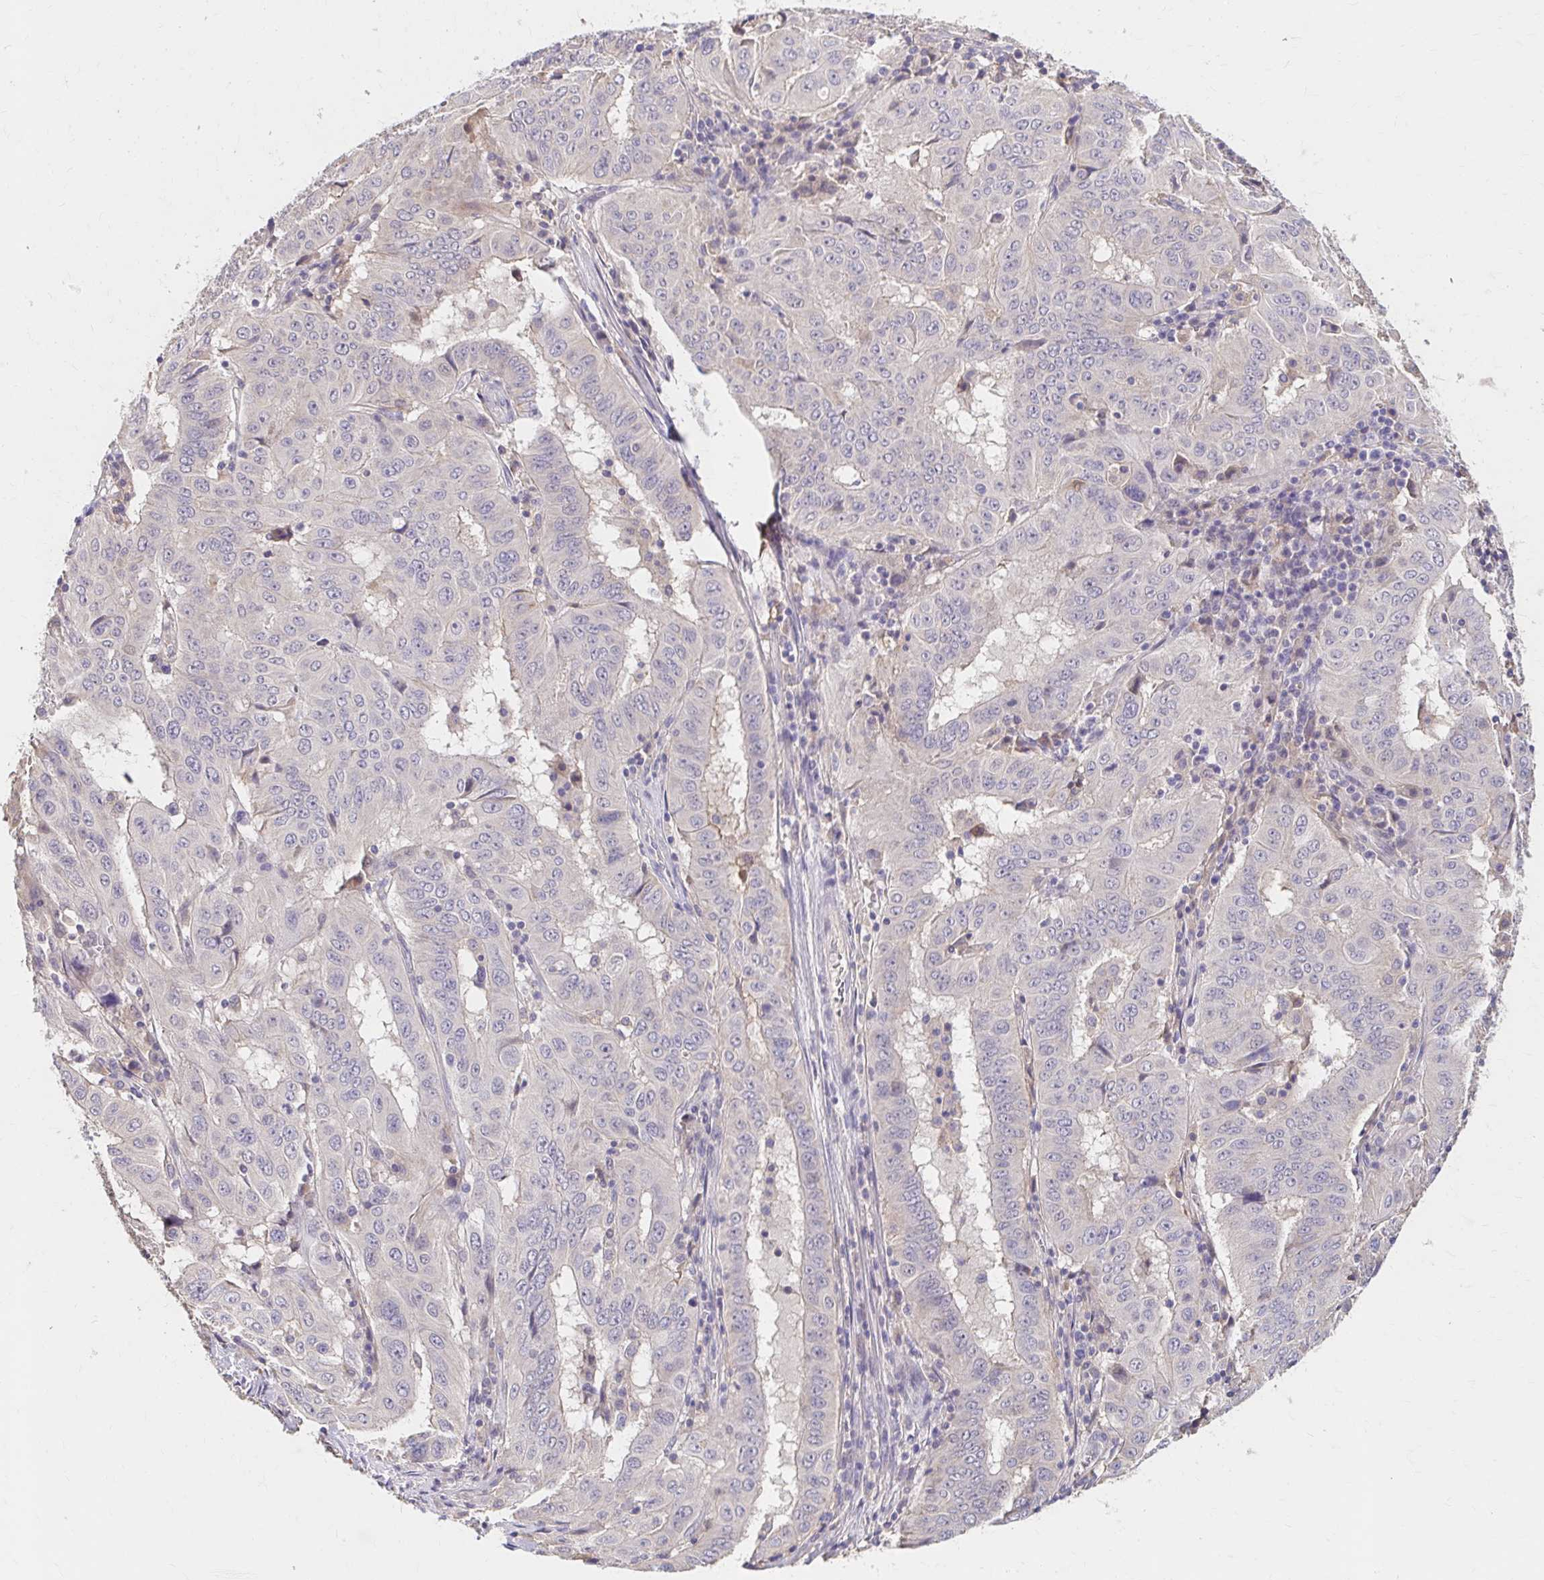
{"staining": {"intensity": "negative", "quantity": "none", "location": "none"}, "tissue": "pancreatic cancer", "cell_type": "Tumor cells", "image_type": "cancer", "snomed": [{"axis": "morphology", "description": "Adenocarcinoma, NOS"}, {"axis": "topography", "description": "Pancreas"}], "caption": "This is a photomicrograph of immunohistochemistry (IHC) staining of pancreatic adenocarcinoma, which shows no positivity in tumor cells.", "gene": "HMGCS2", "patient": {"sex": "male", "age": 63}}